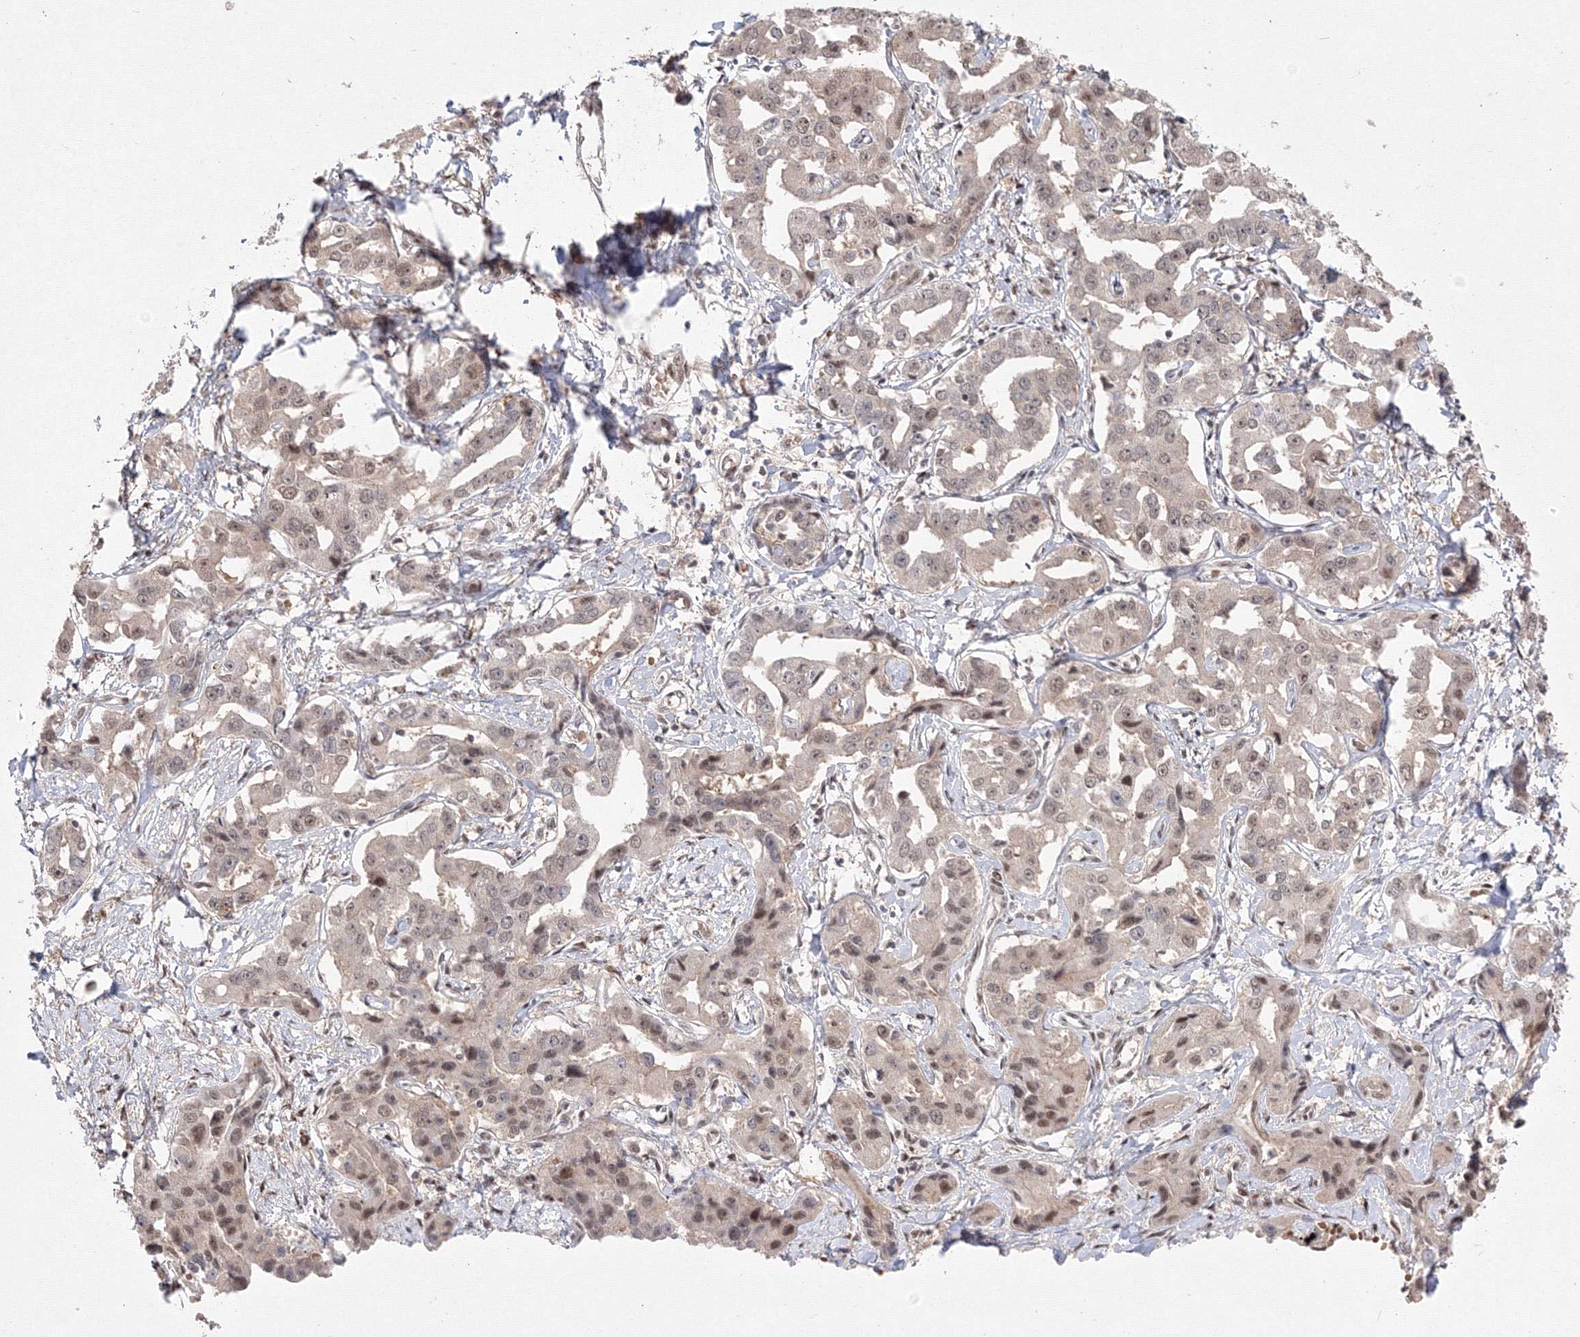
{"staining": {"intensity": "weak", "quantity": ">75%", "location": "nuclear"}, "tissue": "liver cancer", "cell_type": "Tumor cells", "image_type": "cancer", "snomed": [{"axis": "morphology", "description": "Cholangiocarcinoma"}, {"axis": "topography", "description": "Liver"}], "caption": "Liver cancer tissue demonstrates weak nuclear staining in about >75% of tumor cells The protein of interest is shown in brown color, while the nuclei are stained blue.", "gene": "COPS4", "patient": {"sex": "male", "age": 59}}